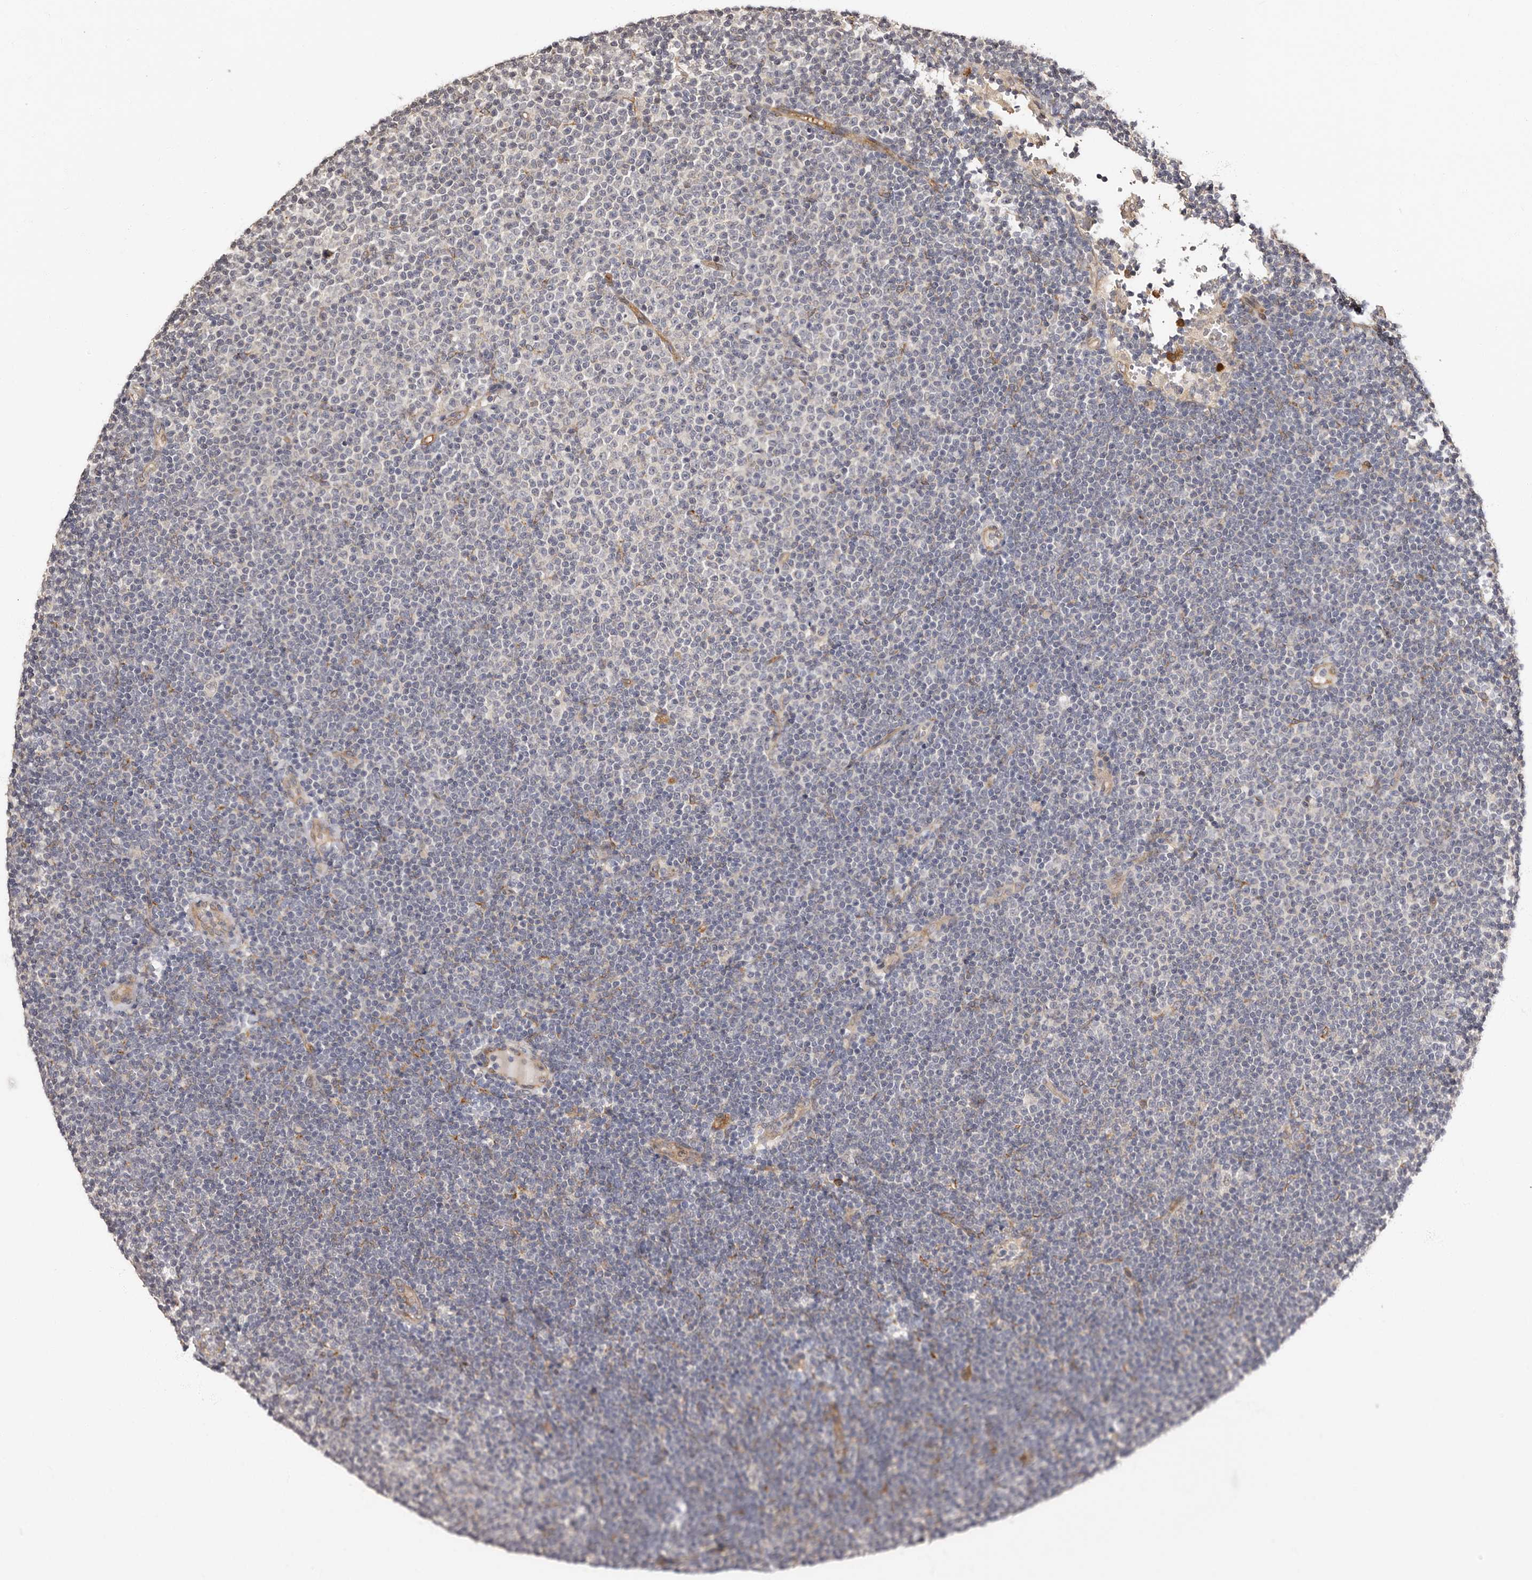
{"staining": {"intensity": "negative", "quantity": "none", "location": "none"}, "tissue": "lymphoma", "cell_type": "Tumor cells", "image_type": "cancer", "snomed": [{"axis": "morphology", "description": "Malignant lymphoma, non-Hodgkin's type, Low grade"}, {"axis": "topography", "description": "Lymph node"}], "caption": "DAB immunohistochemical staining of malignant lymphoma, non-Hodgkin's type (low-grade) reveals no significant positivity in tumor cells.", "gene": "TBC1D22B", "patient": {"sex": "female", "age": 53}}